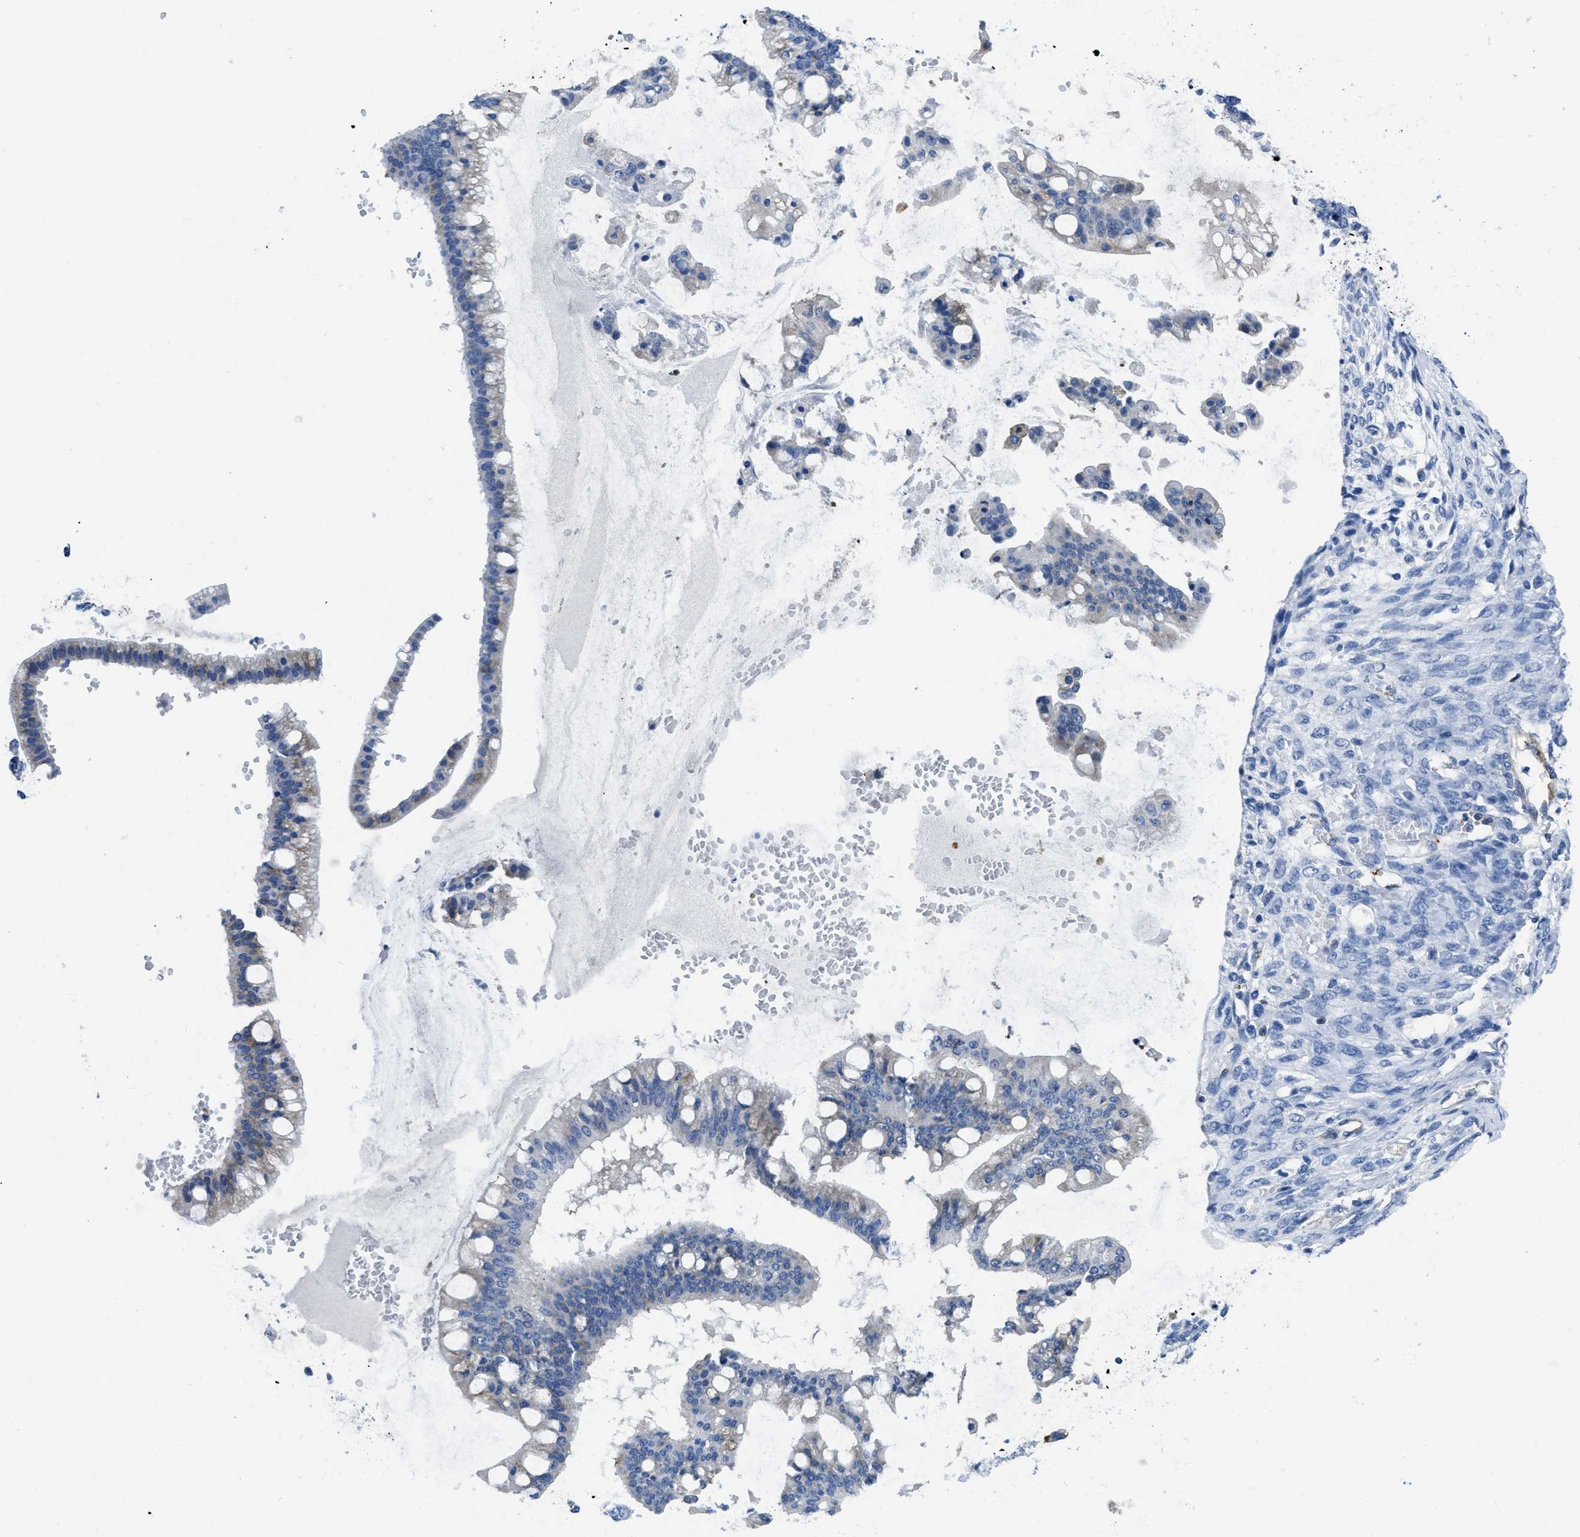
{"staining": {"intensity": "negative", "quantity": "none", "location": "none"}, "tissue": "ovarian cancer", "cell_type": "Tumor cells", "image_type": "cancer", "snomed": [{"axis": "morphology", "description": "Cystadenocarcinoma, mucinous, NOS"}, {"axis": "topography", "description": "Ovary"}], "caption": "Immunohistochemistry histopathology image of ovarian cancer stained for a protein (brown), which exhibits no expression in tumor cells.", "gene": "ITGA3", "patient": {"sex": "female", "age": 73}}